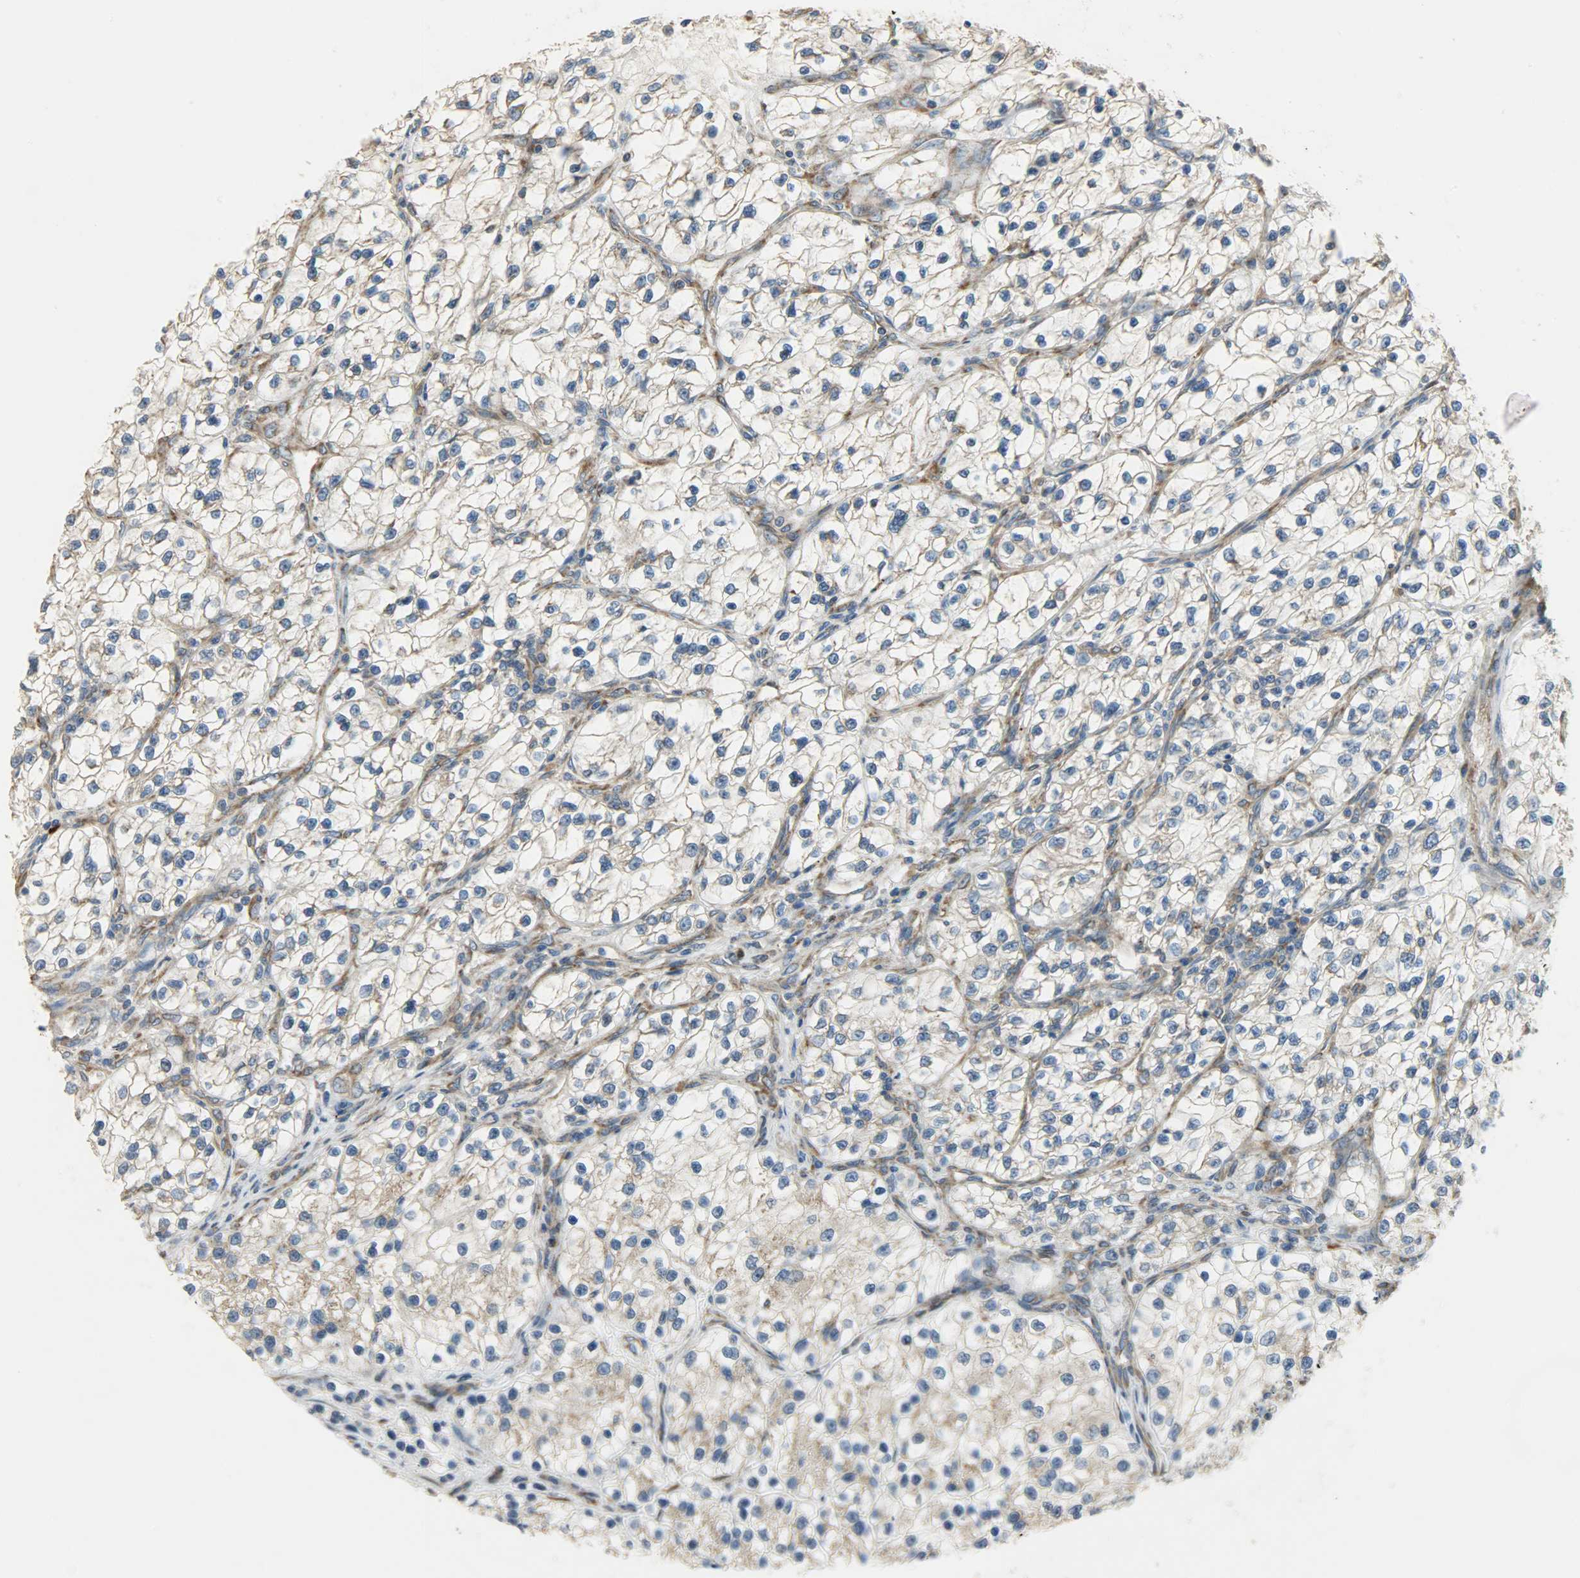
{"staining": {"intensity": "moderate", "quantity": "25%-75%", "location": "cytoplasmic/membranous"}, "tissue": "renal cancer", "cell_type": "Tumor cells", "image_type": "cancer", "snomed": [{"axis": "morphology", "description": "Adenocarcinoma, NOS"}, {"axis": "topography", "description": "Kidney"}], "caption": "This histopathology image displays renal cancer (adenocarcinoma) stained with IHC to label a protein in brown. The cytoplasmic/membranous of tumor cells show moderate positivity for the protein. Nuclei are counter-stained blue.", "gene": "C1orf198", "patient": {"sex": "female", "age": 57}}